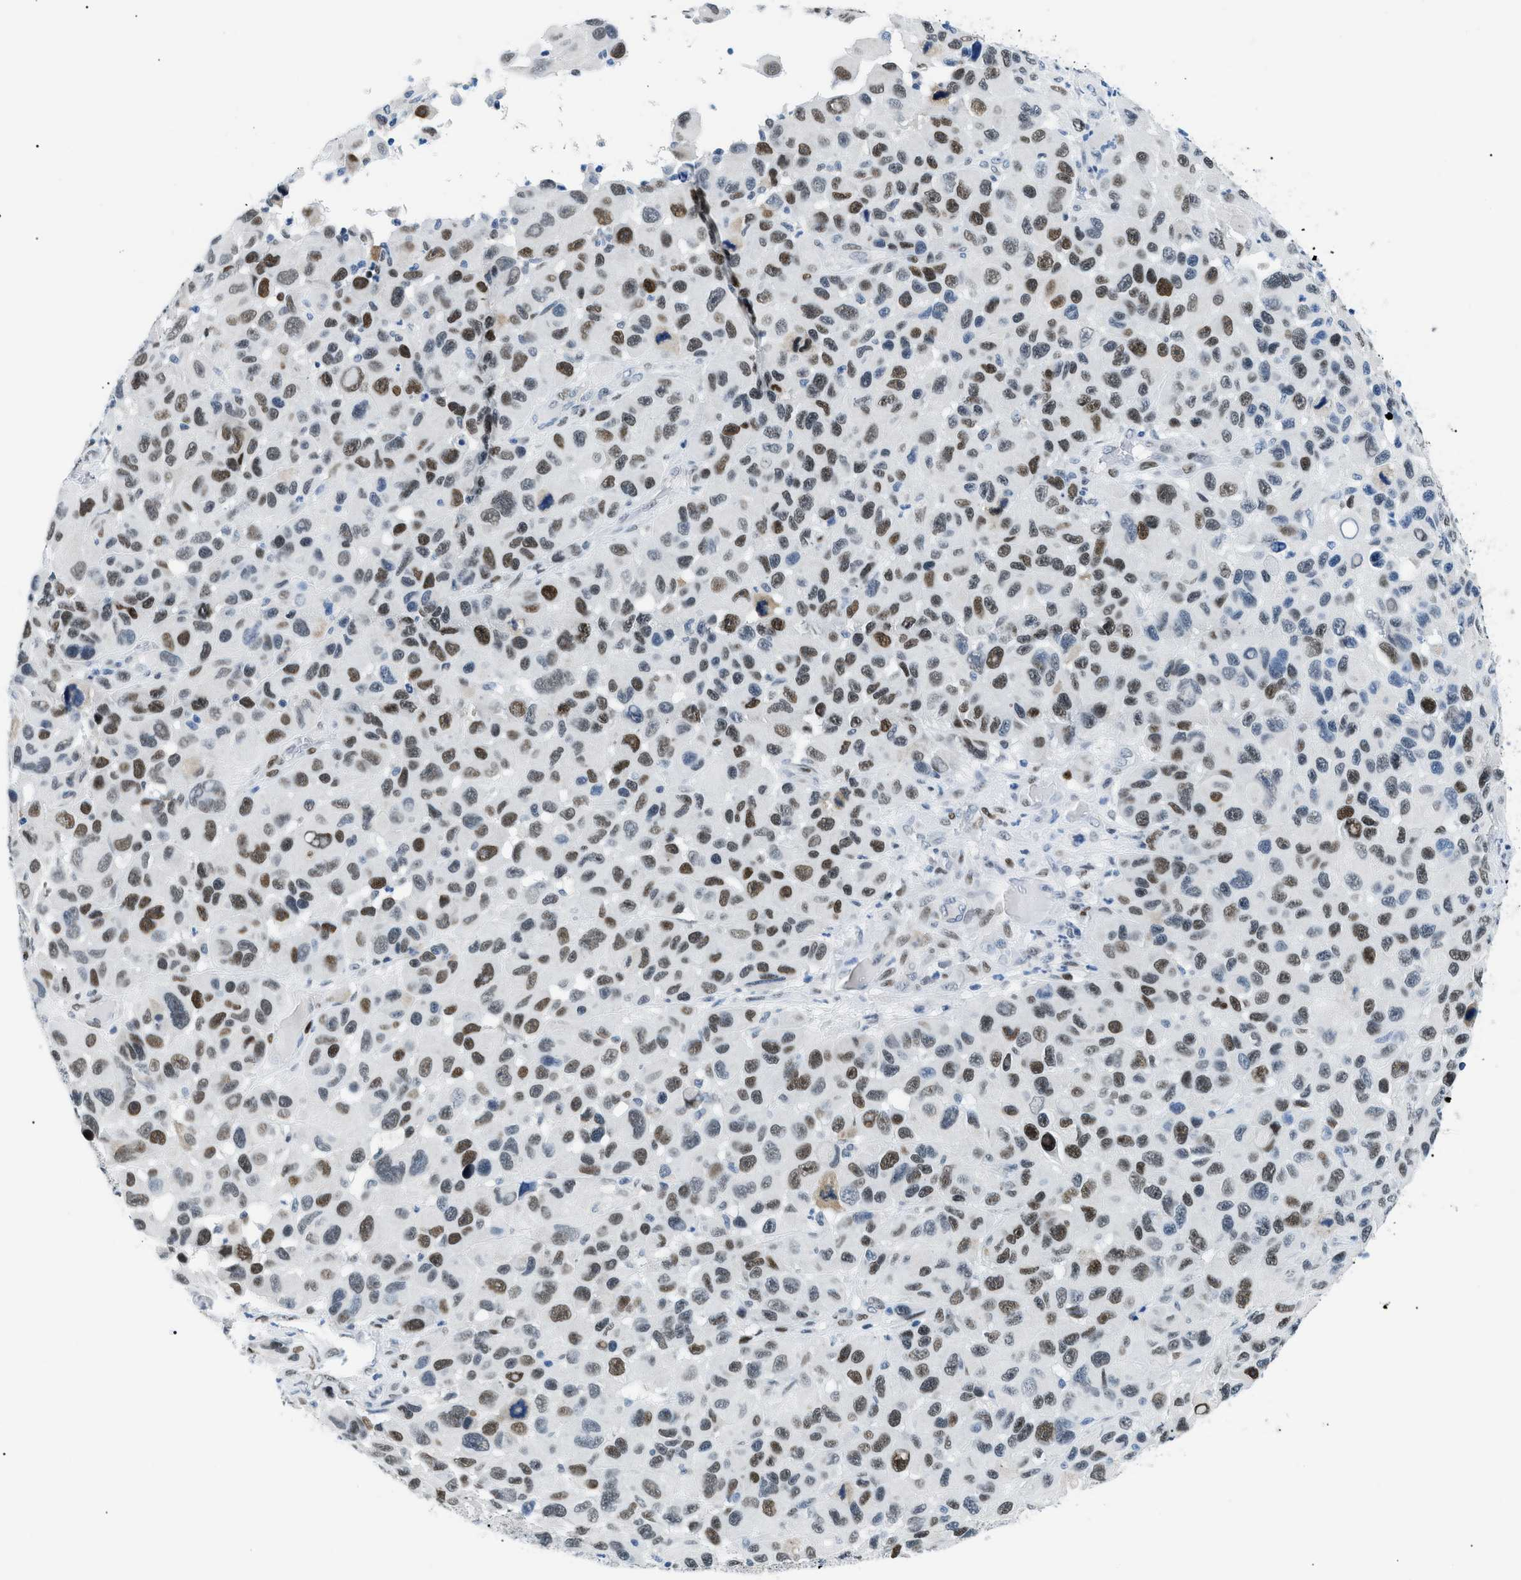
{"staining": {"intensity": "moderate", "quantity": ">75%", "location": "nuclear"}, "tissue": "melanoma", "cell_type": "Tumor cells", "image_type": "cancer", "snomed": [{"axis": "morphology", "description": "Malignant melanoma, NOS"}, {"axis": "topography", "description": "Skin"}], "caption": "A brown stain highlights moderate nuclear staining of a protein in malignant melanoma tumor cells.", "gene": "SMARCC1", "patient": {"sex": "male", "age": 53}}